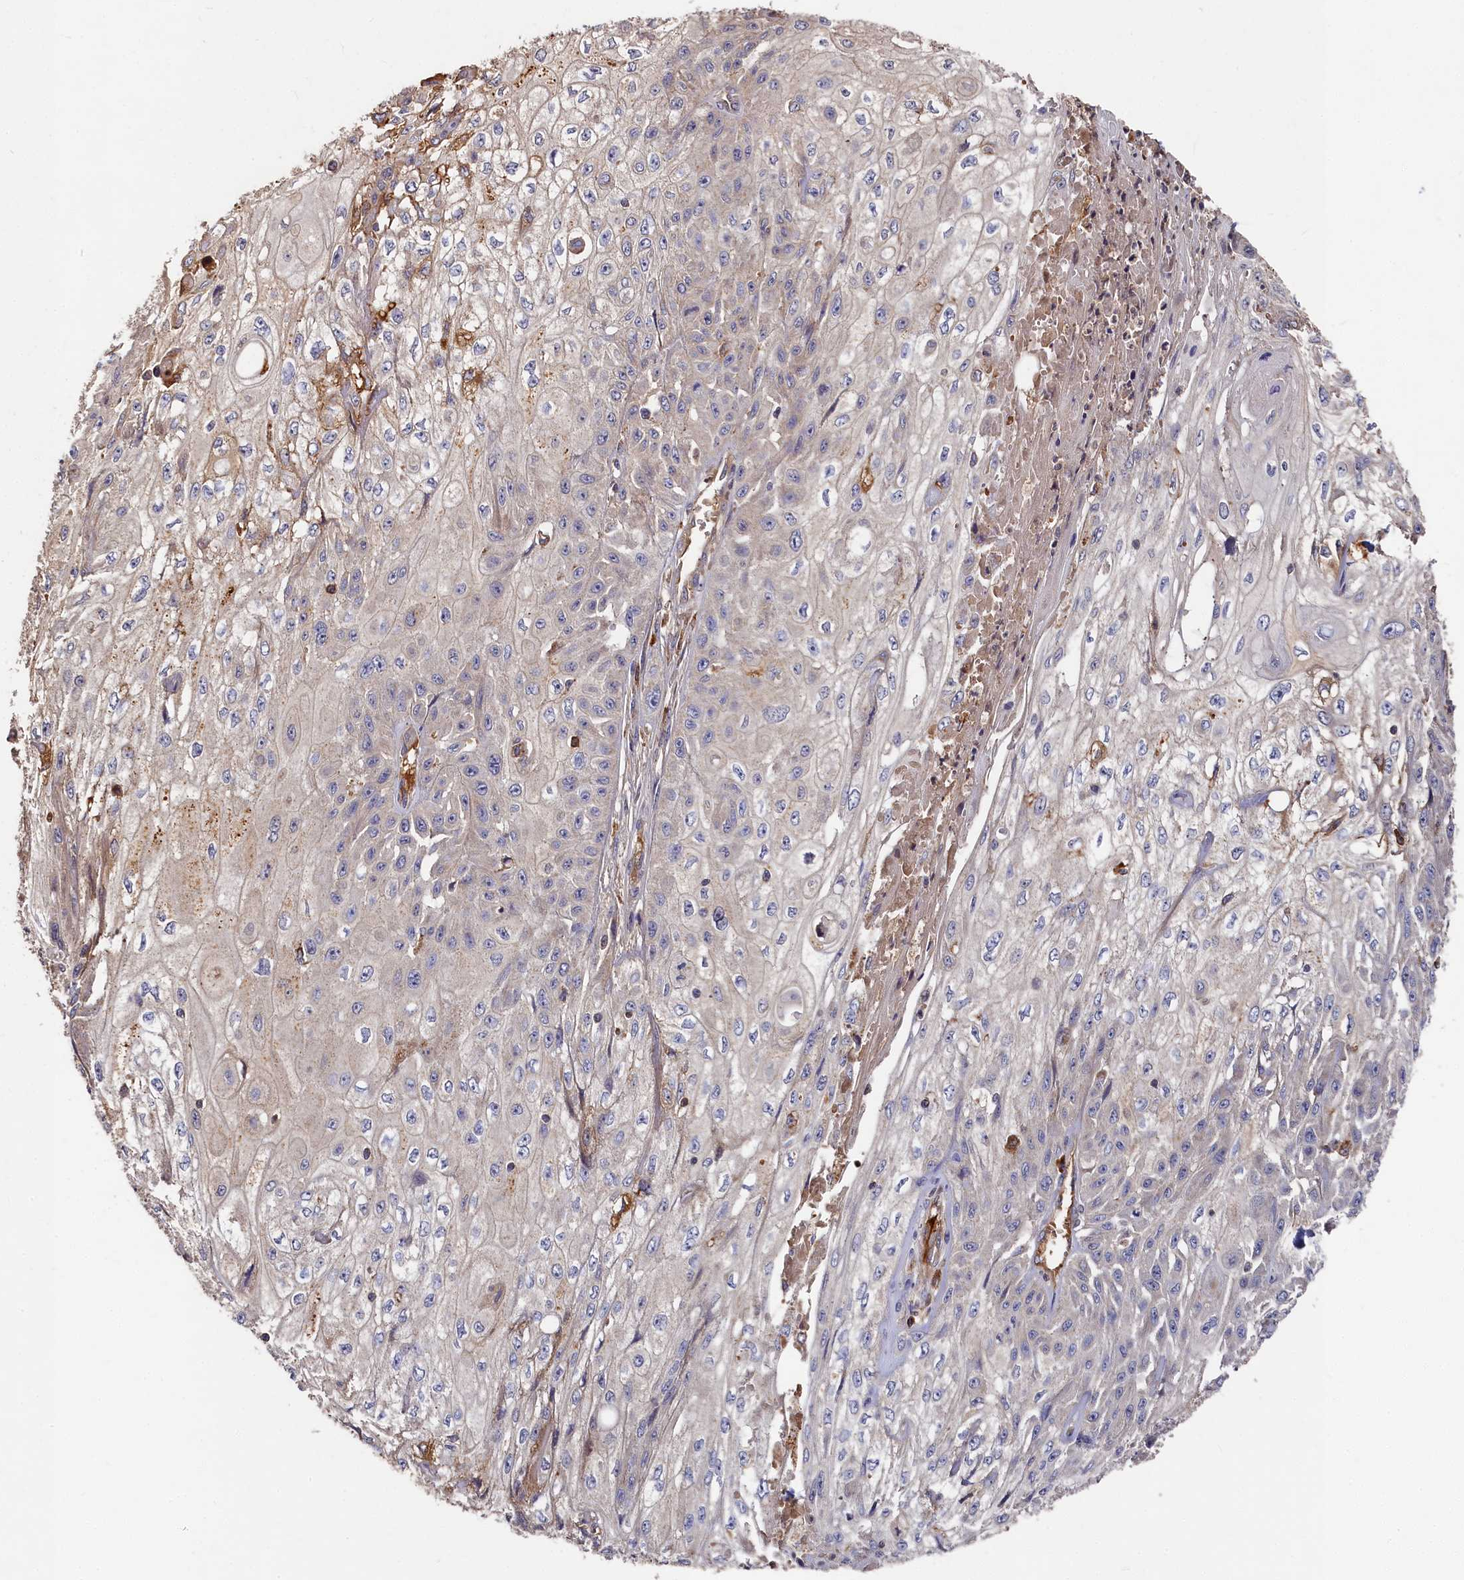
{"staining": {"intensity": "negative", "quantity": "none", "location": "none"}, "tissue": "skin cancer", "cell_type": "Tumor cells", "image_type": "cancer", "snomed": [{"axis": "morphology", "description": "Squamous cell carcinoma, NOS"}, {"axis": "morphology", "description": "Squamous cell carcinoma, metastatic, NOS"}, {"axis": "topography", "description": "Skin"}, {"axis": "topography", "description": "Lymph node"}], "caption": "Human metastatic squamous cell carcinoma (skin) stained for a protein using IHC demonstrates no expression in tumor cells.", "gene": "DHRS11", "patient": {"sex": "male", "age": 75}}